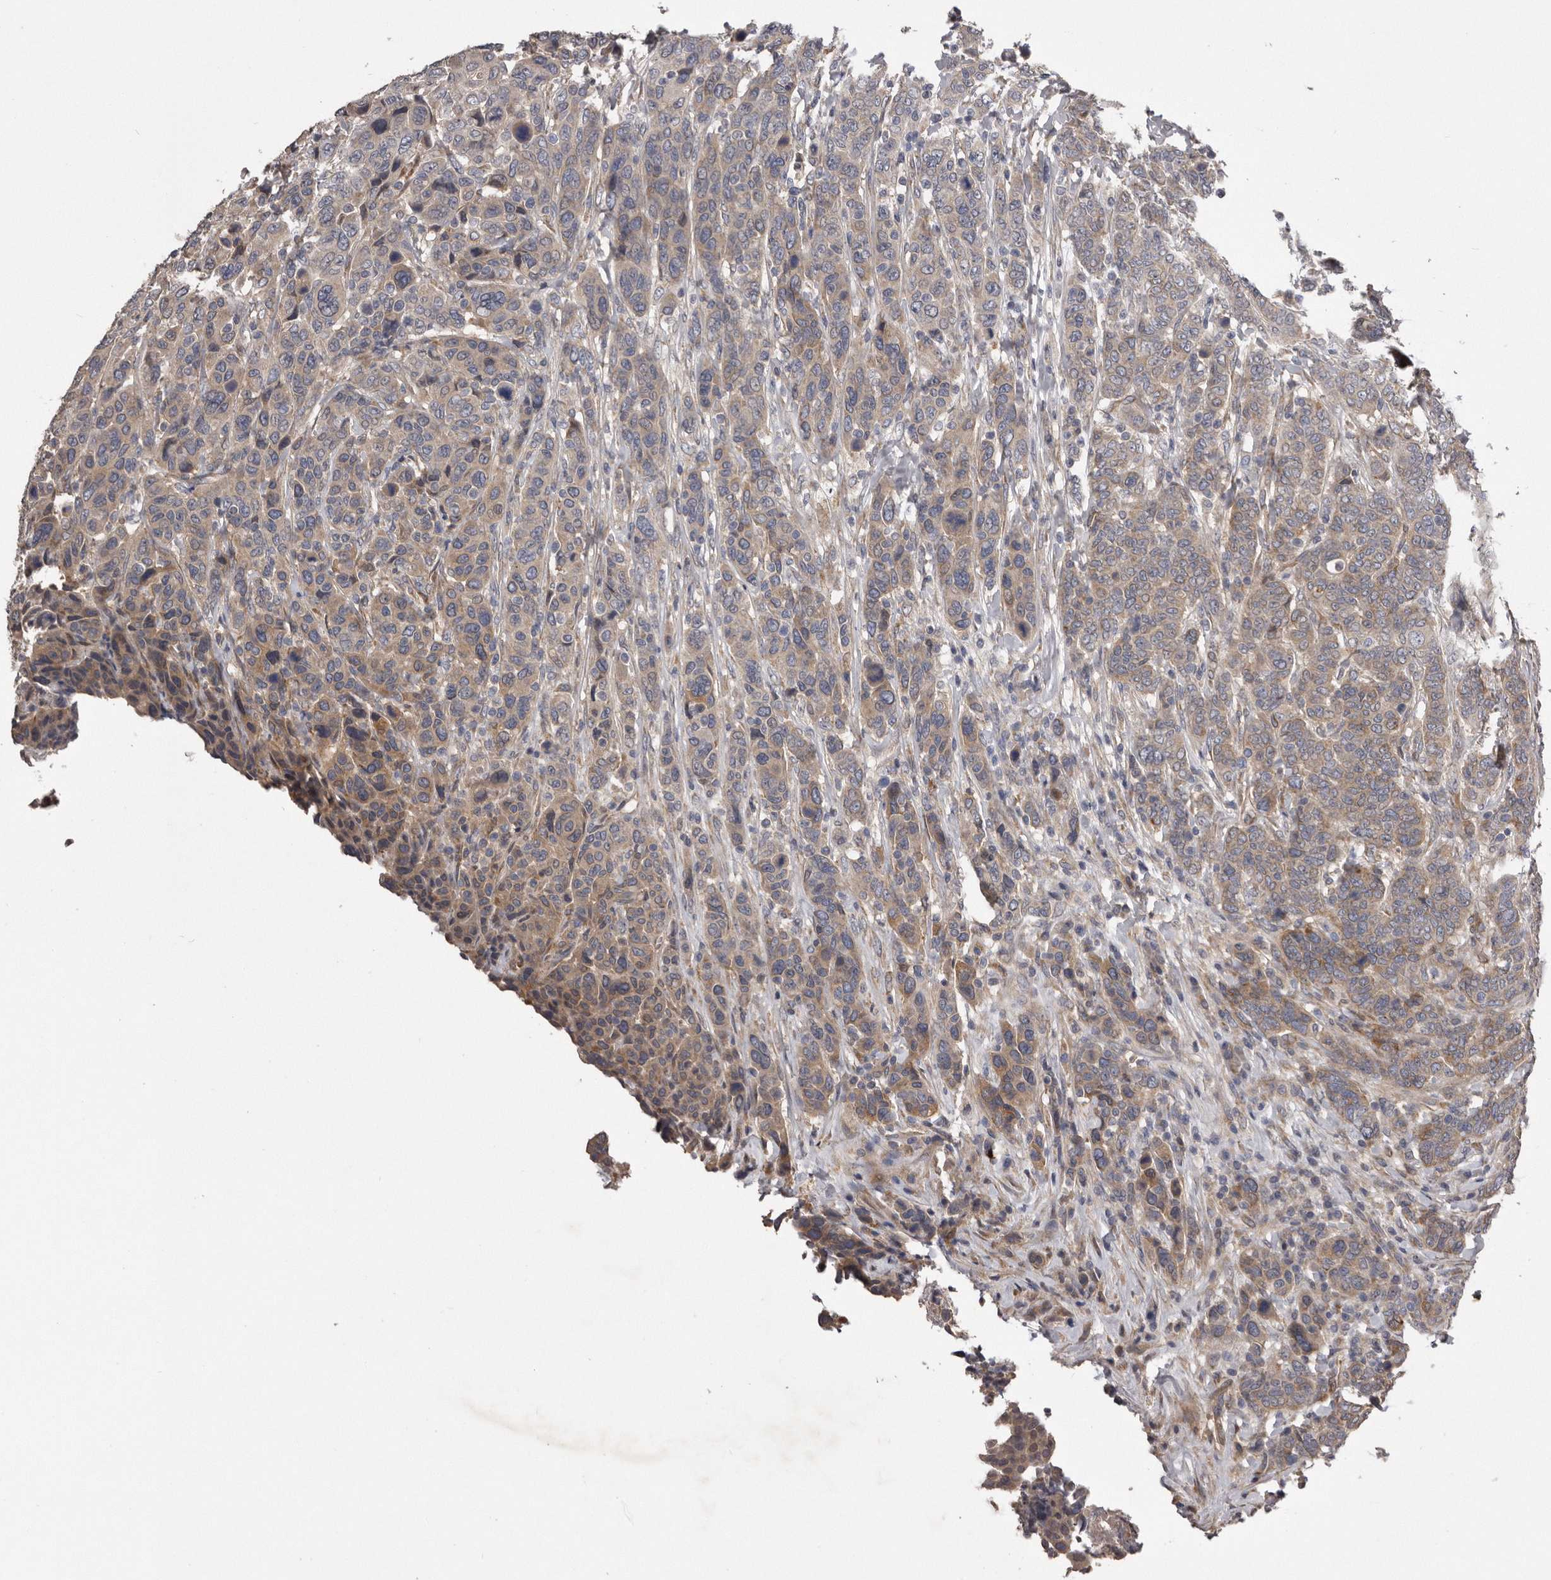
{"staining": {"intensity": "moderate", "quantity": "25%-75%", "location": "cytoplasmic/membranous"}, "tissue": "breast cancer", "cell_type": "Tumor cells", "image_type": "cancer", "snomed": [{"axis": "morphology", "description": "Duct carcinoma"}, {"axis": "topography", "description": "Breast"}], "caption": "Immunohistochemical staining of human breast cancer displays medium levels of moderate cytoplasmic/membranous protein staining in approximately 25%-75% of tumor cells. The staining is performed using DAB brown chromogen to label protein expression. The nuclei are counter-stained blue using hematoxylin.", "gene": "ARMCX1", "patient": {"sex": "female", "age": 37}}